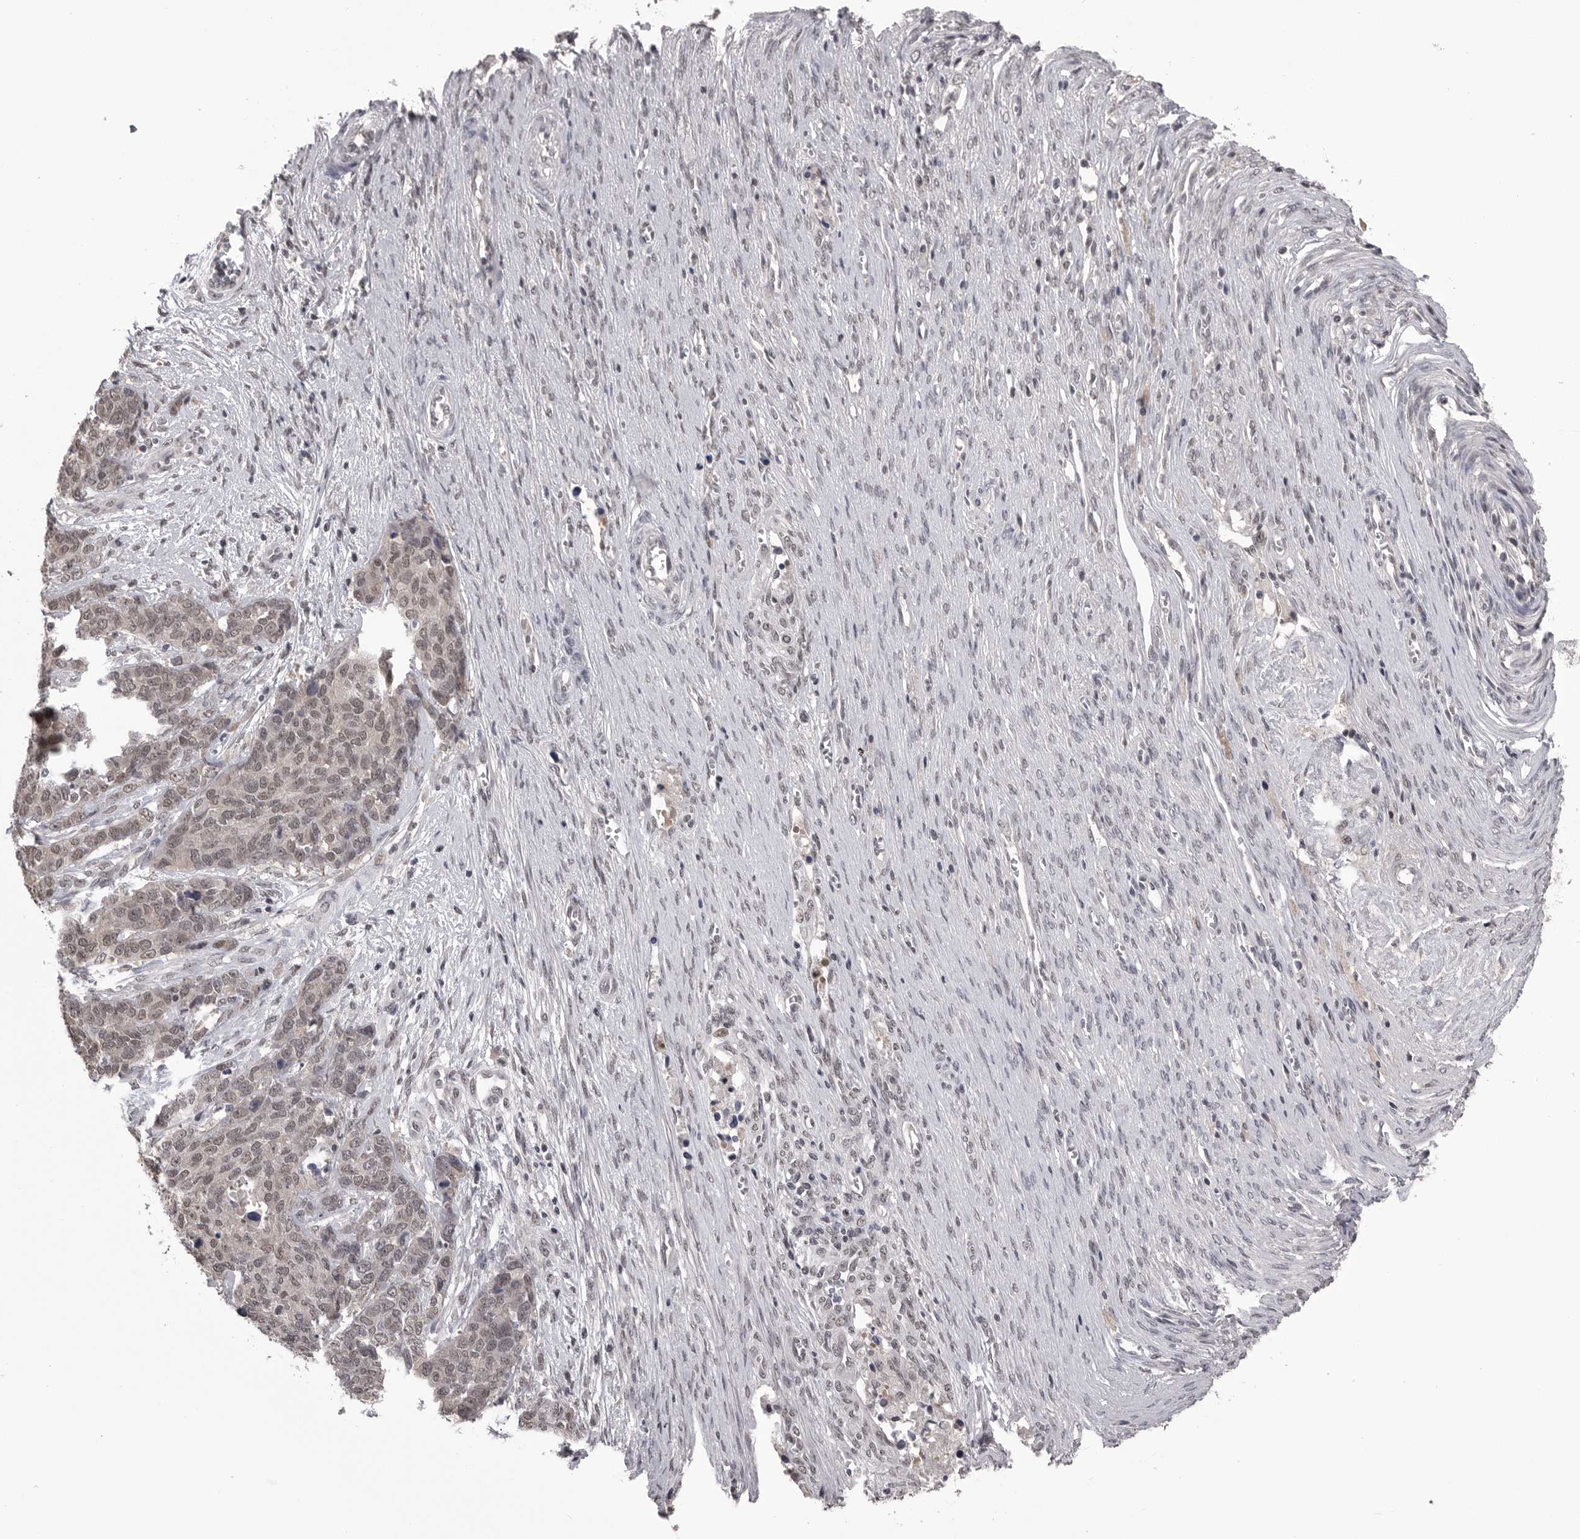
{"staining": {"intensity": "weak", "quantity": ">75%", "location": "nuclear"}, "tissue": "ovarian cancer", "cell_type": "Tumor cells", "image_type": "cancer", "snomed": [{"axis": "morphology", "description": "Cystadenocarcinoma, serous, NOS"}, {"axis": "topography", "description": "Ovary"}], "caption": "Ovarian serous cystadenocarcinoma stained with DAB IHC exhibits low levels of weak nuclear staining in about >75% of tumor cells.", "gene": "DLG2", "patient": {"sex": "female", "age": 44}}